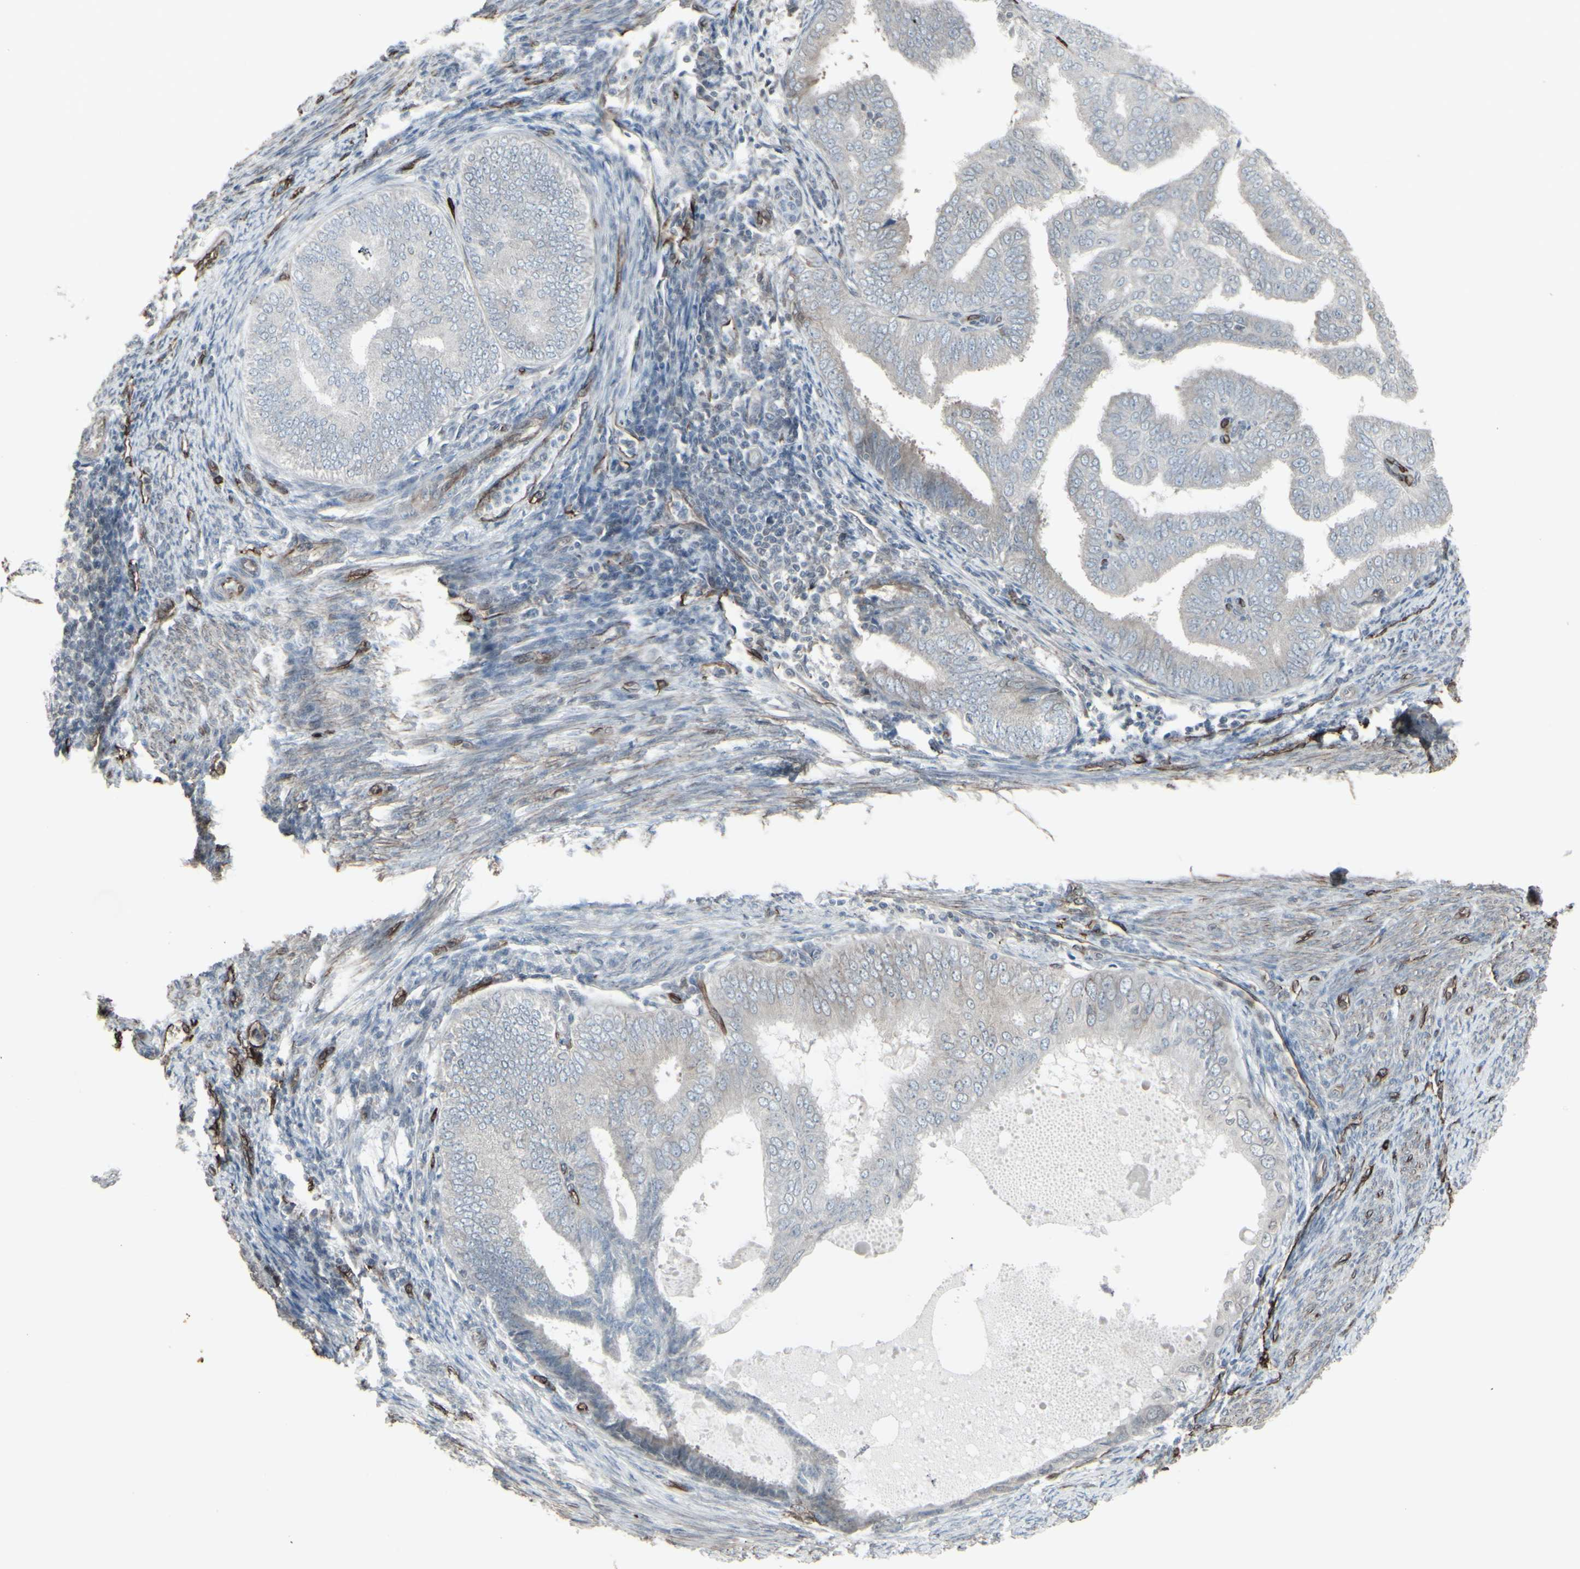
{"staining": {"intensity": "weak", "quantity": "25%-75%", "location": "cytoplasmic/membranous"}, "tissue": "endometrial cancer", "cell_type": "Tumor cells", "image_type": "cancer", "snomed": [{"axis": "morphology", "description": "Adenocarcinoma, NOS"}, {"axis": "topography", "description": "Endometrium"}], "caption": "A brown stain shows weak cytoplasmic/membranous positivity of a protein in human endometrial cancer tumor cells.", "gene": "DTX3L", "patient": {"sex": "female", "age": 58}}